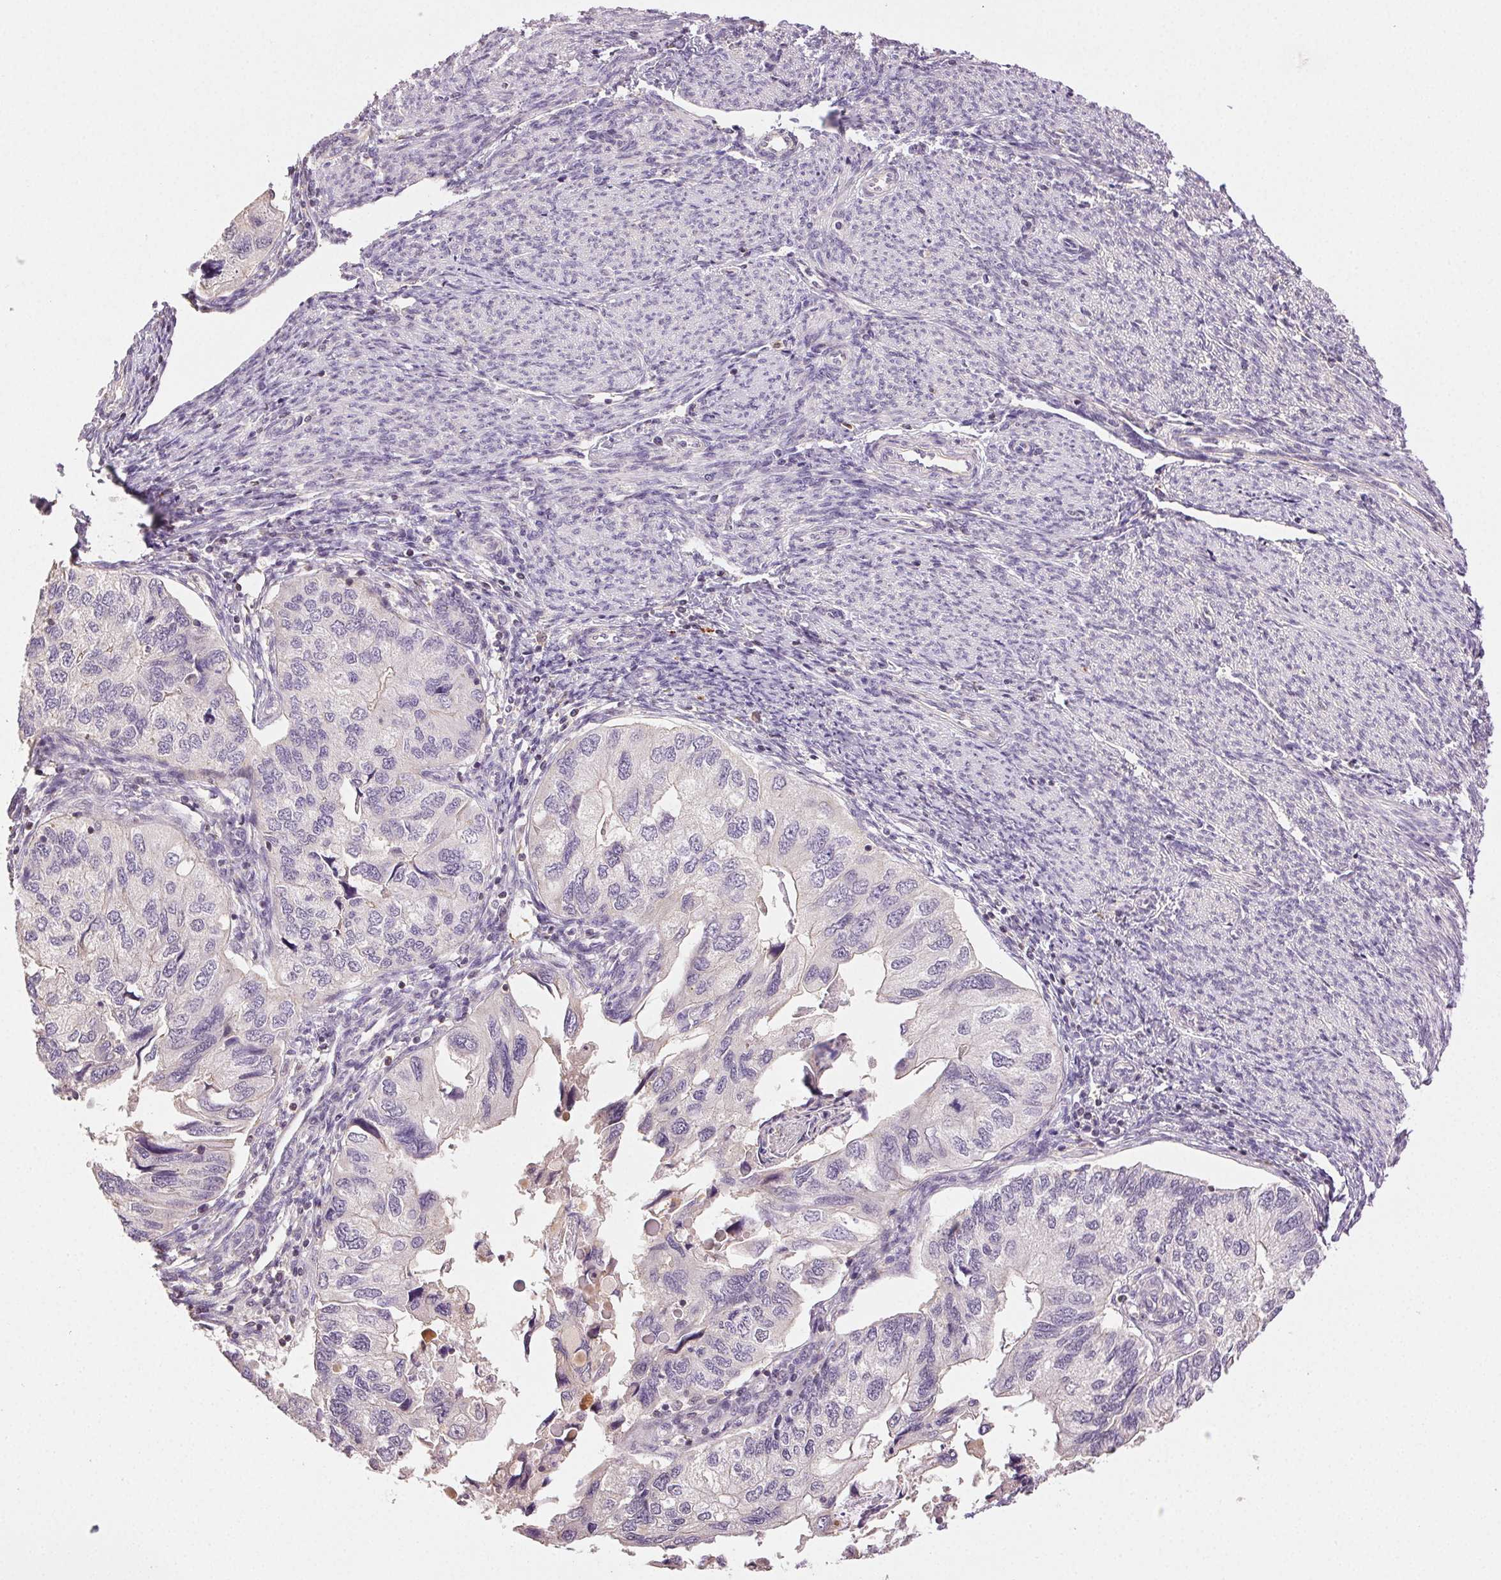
{"staining": {"intensity": "negative", "quantity": "none", "location": "none"}, "tissue": "endometrial cancer", "cell_type": "Tumor cells", "image_type": "cancer", "snomed": [{"axis": "morphology", "description": "Carcinoma, NOS"}, {"axis": "topography", "description": "Uterus"}], "caption": "This histopathology image is of endometrial carcinoma stained with IHC to label a protein in brown with the nuclei are counter-stained blue. There is no staining in tumor cells.", "gene": "TMEM253", "patient": {"sex": "female", "age": 76}}